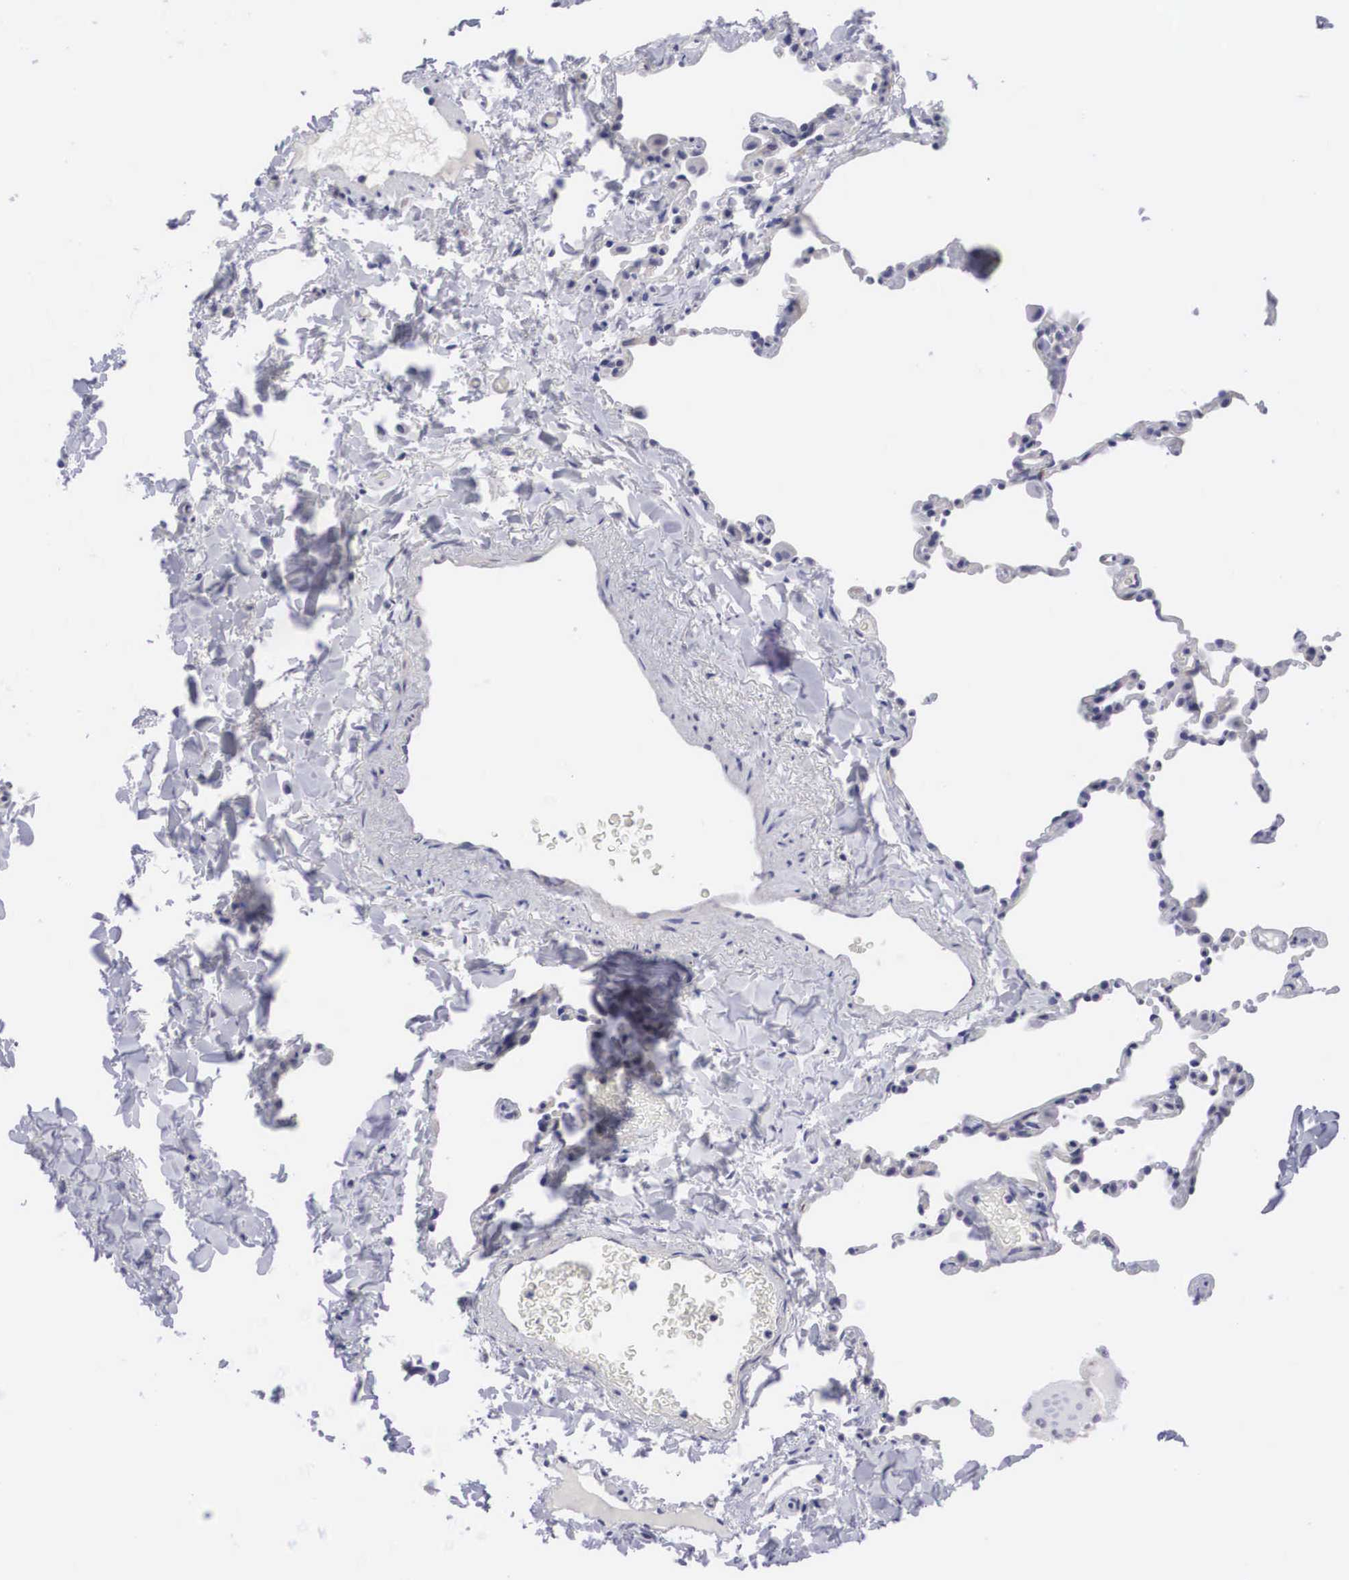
{"staining": {"intensity": "negative", "quantity": "none", "location": "none"}, "tissue": "lung", "cell_type": "Alveolar cells", "image_type": "normal", "snomed": [{"axis": "morphology", "description": "Normal tissue, NOS"}, {"axis": "topography", "description": "Lung"}], "caption": "Photomicrograph shows no significant protein expression in alveolar cells of benign lung.", "gene": "MAST4", "patient": {"sex": "female", "age": 61}}